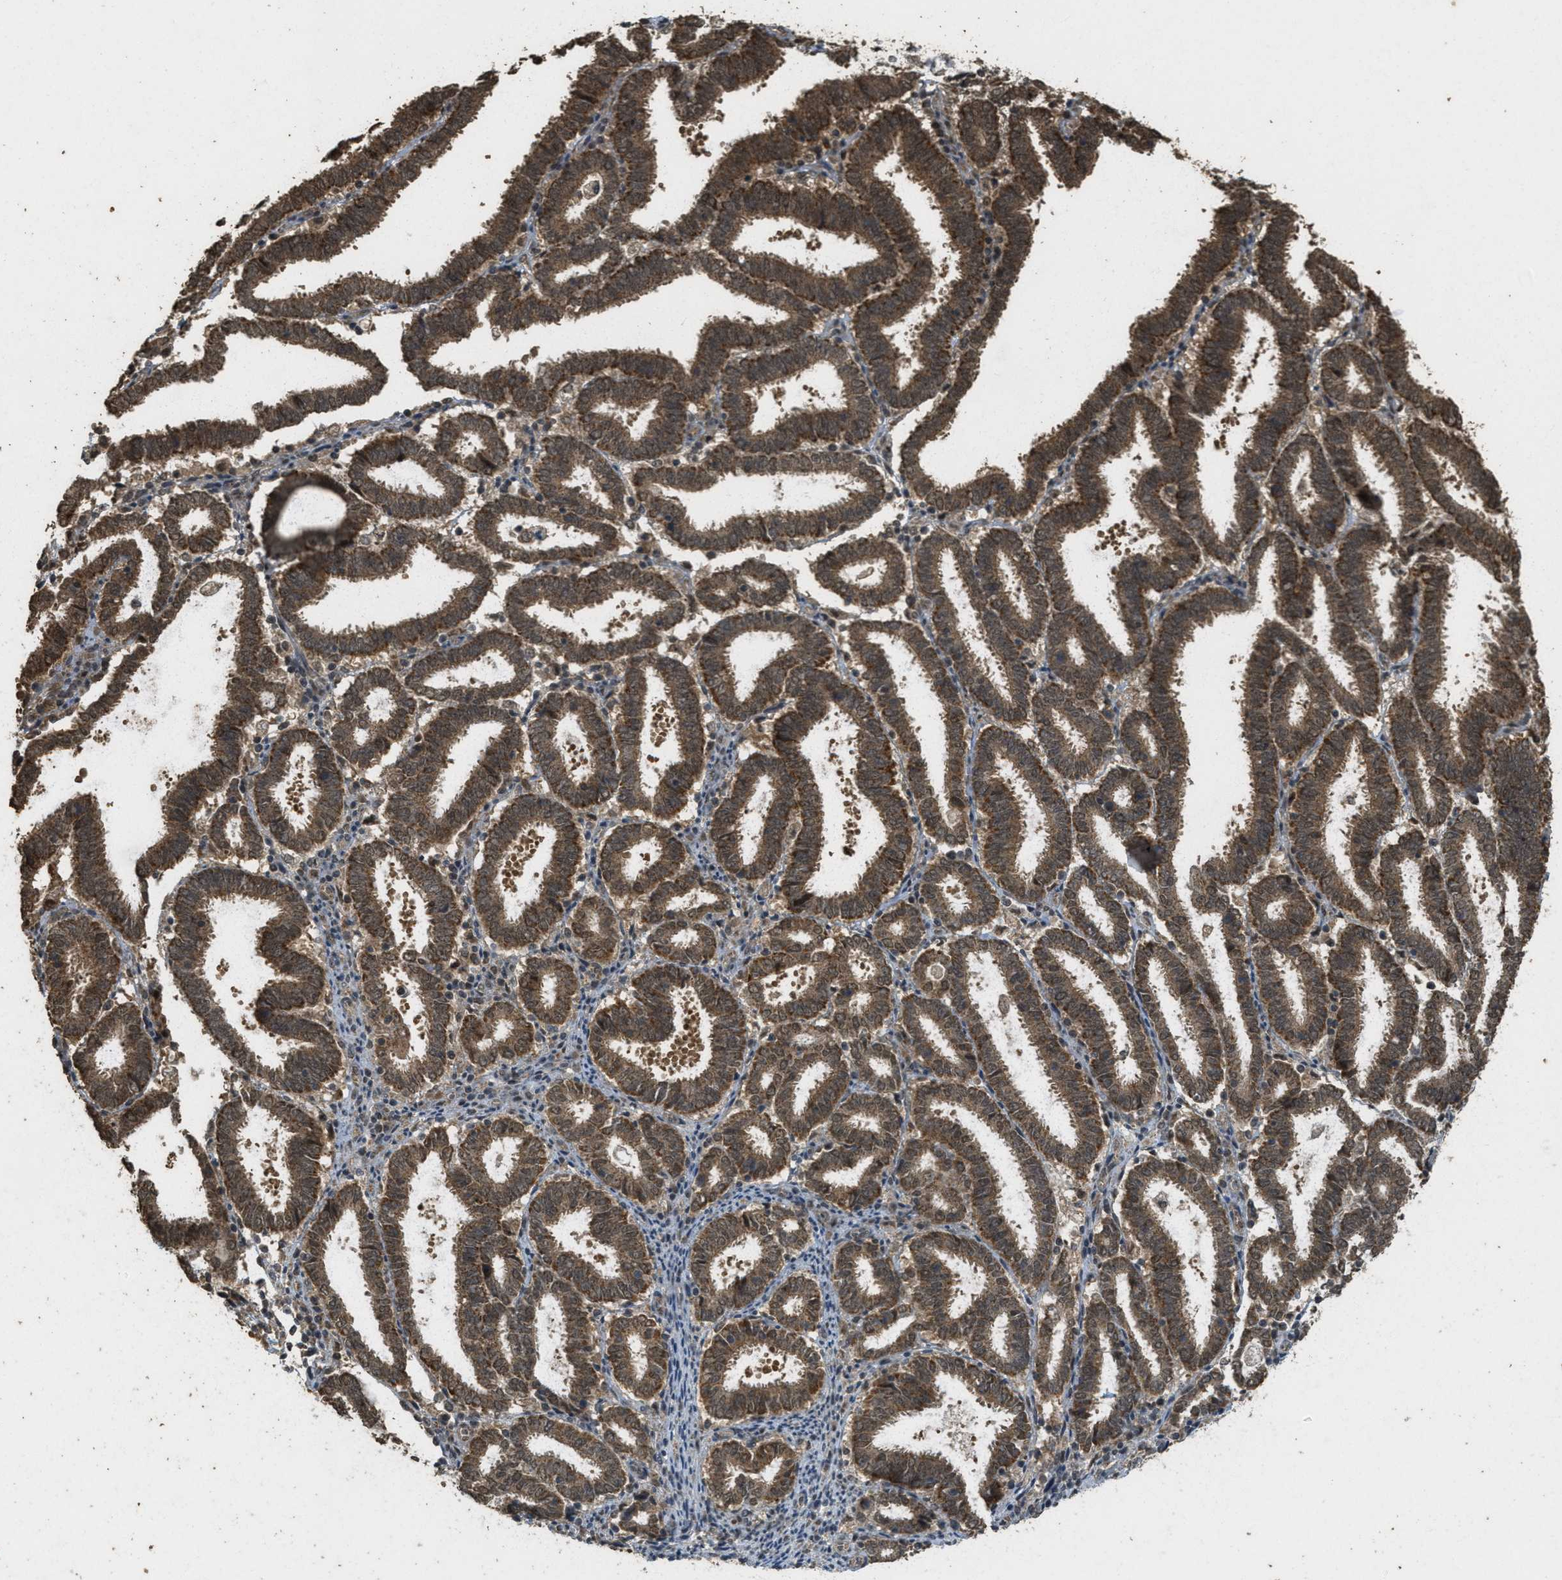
{"staining": {"intensity": "strong", "quantity": ">75%", "location": "cytoplasmic/membranous"}, "tissue": "endometrial cancer", "cell_type": "Tumor cells", "image_type": "cancer", "snomed": [{"axis": "morphology", "description": "Adenocarcinoma, NOS"}, {"axis": "topography", "description": "Uterus"}], "caption": "An immunohistochemistry (IHC) micrograph of neoplastic tissue is shown. Protein staining in brown shows strong cytoplasmic/membranous positivity in endometrial cancer (adenocarcinoma) within tumor cells. Using DAB (3,3'-diaminobenzidine) (brown) and hematoxylin (blue) stains, captured at high magnification using brightfield microscopy.", "gene": "CTPS1", "patient": {"sex": "female", "age": 83}}